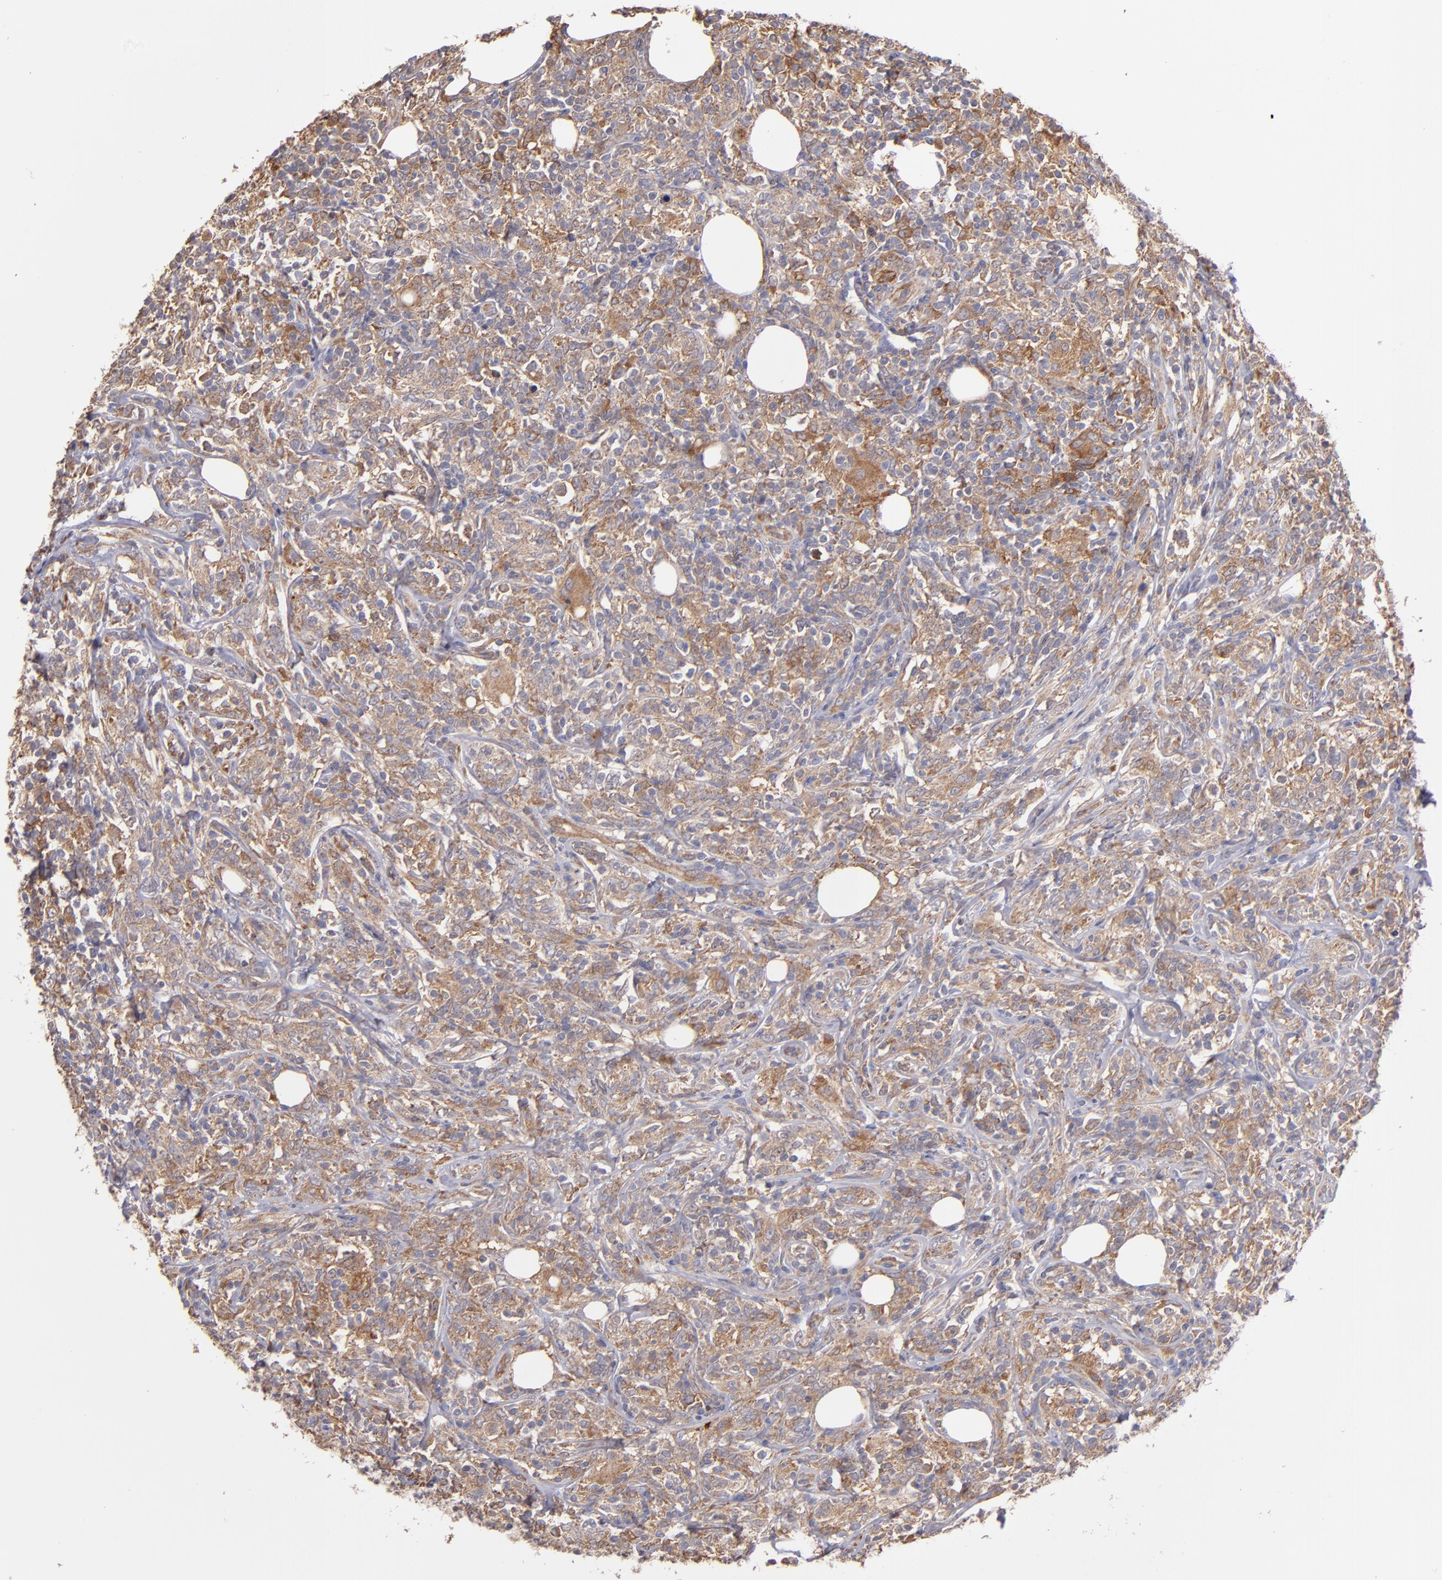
{"staining": {"intensity": "moderate", "quantity": "25%-75%", "location": "cytoplasmic/membranous"}, "tissue": "lymphoma", "cell_type": "Tumor cells", "image_type": "cancer", "snomed": [{"axis": "morphology", "description": "Malignant lymphoma, non-Hodgkin's type, High grade"}, {"axis": "topography", "description": "Lymph node"}], "caption": "The immunohistochemical stain shows moderate cytoplasmic/membranous staining in tumor cells of high-grade malignant lymphoma, non-Hodgkin's type tissue.", "gene": "IFIH1", "patient": {"sex": "female", "age": 84}}